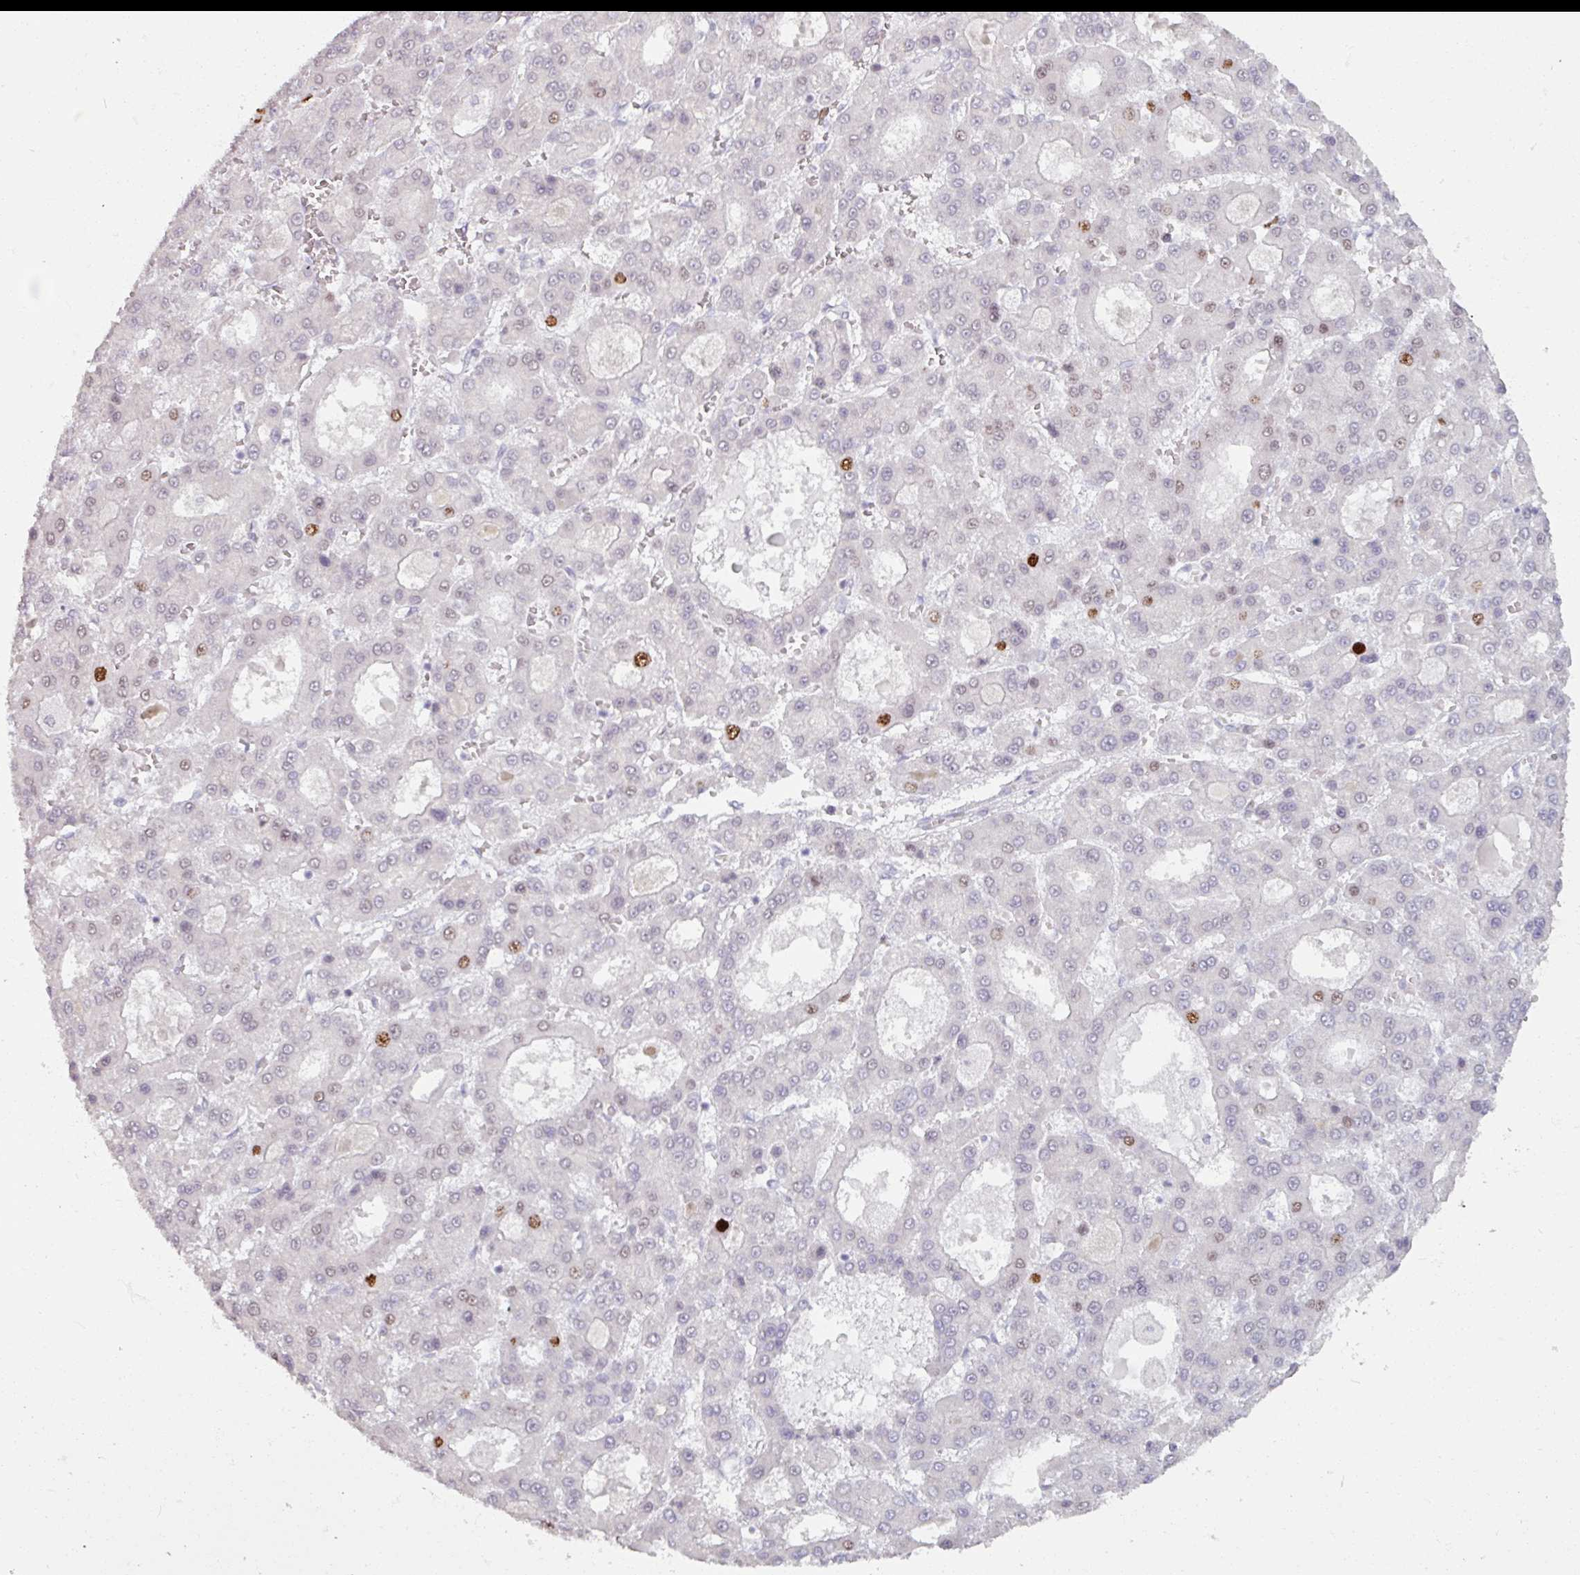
{"staining": {"intensity": "strong", "quantity": "<25%", "location": "nuclear"}, "tissue": "liver cancer", "cell_type": "Tumor cells", "image_type": "cancer", "snomed": [{"axis": "morphology", "description": "Carcinoma, Hepatocellular, NOS"}, {"axis": "topography", "description": "Liver"}], "caption": "Immunohistochemical staining of human liver cancer (hepatocellular carcinoma) demonstrates medium levels of strong nuclear protein positivity in about <25% of tumor cells. (DAB = brown stain, brightfield microscopy at high magnification).", "gene": "ATAD2", "patient": {"sex": "male", "age": 70}}